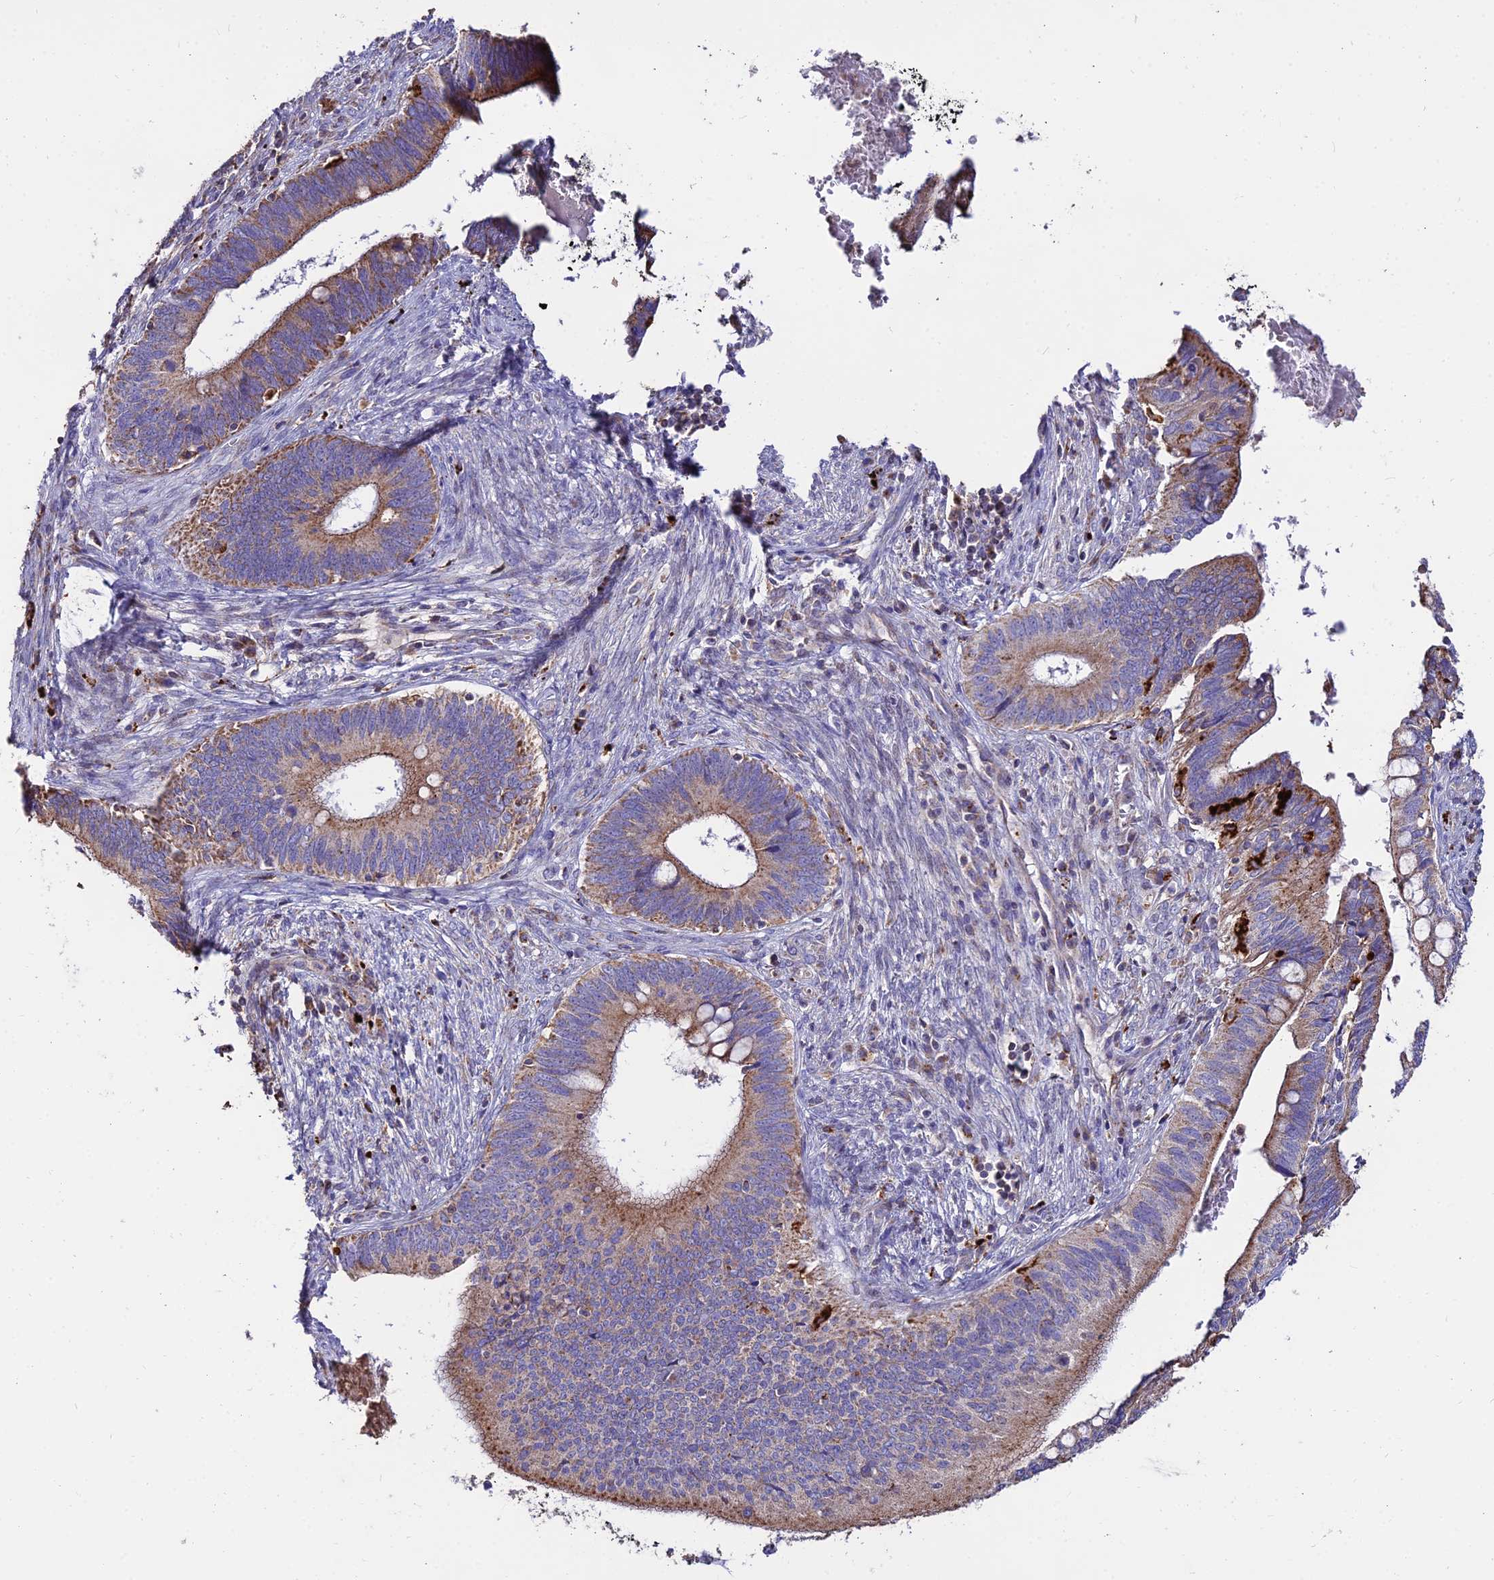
{"staining": {"intensity": "moderate", "quantity": "25%-75%", "location": "cytoplasmic/membranous"}, "tissue": "cervical cancer", "cell_type": "Tumor cells", "image_type": "cancer", "snomed": [{"axis": "morphology", "description": "Adenocarcinoma, NOS"}, {"axis": "topography", "description": "Cervix"}], "caption": "Cervical cancer (adenocarcinoma) was stained to show a protein in brown. There is medium levels of moderate cytoplasmic/membranous positivity in approximately 25%-75% of tumor cells.", "gene": "PNLIPRP3", "patient": {"sex": "female", "age": 42}}